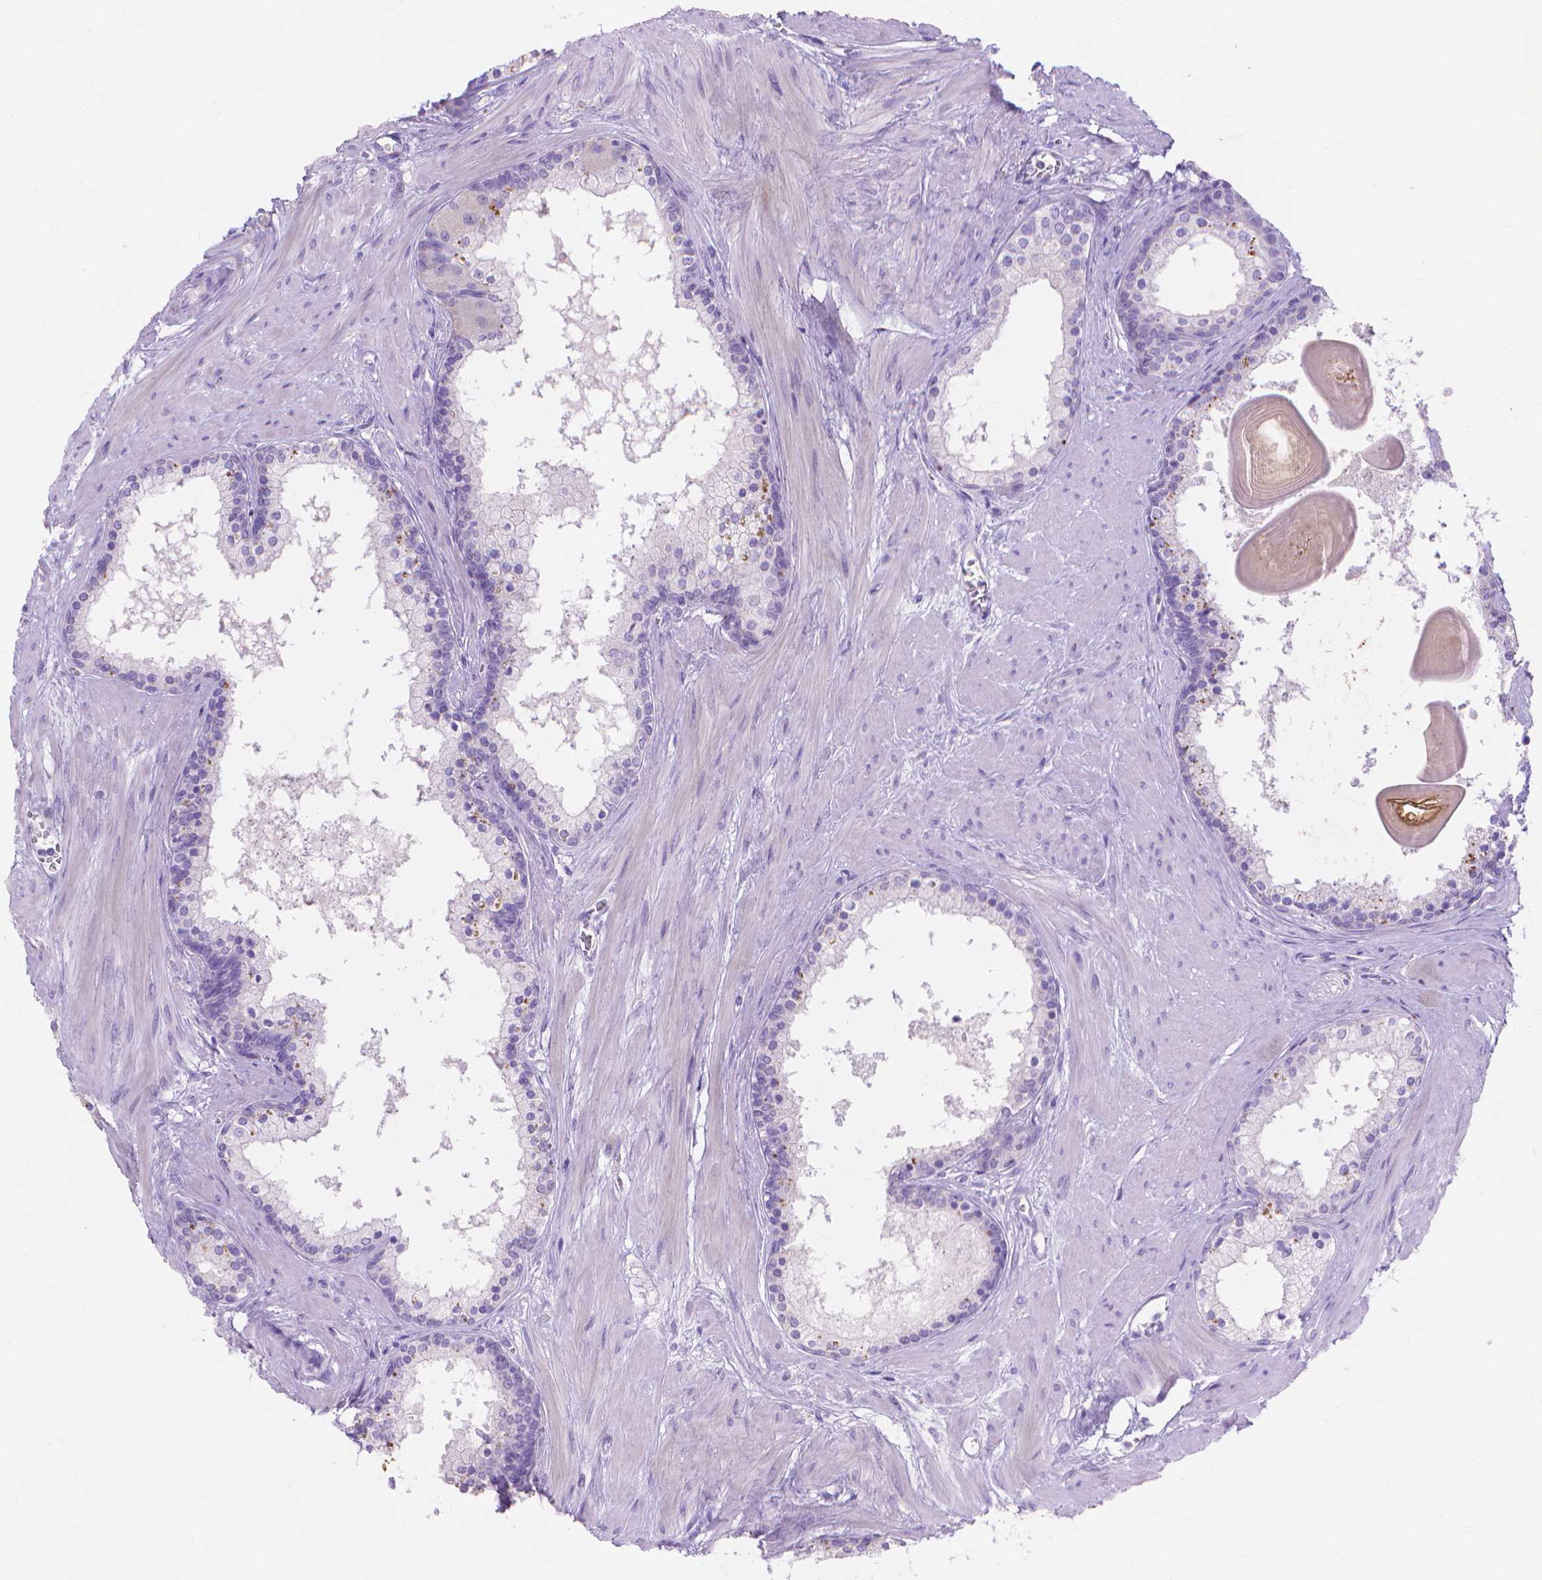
{"staining": {"intensity": "negative", "quantity": "none", "location": "none"}, "tissue": "prostate", "cell_type": "Glandular cells", "image_type": "normal", "snomed": [{"axis": "morphology", "description": "Normal tissue, NOS"}, {"axis": "topography", "description": "Prostate"}], "caption": "This is an IHC micrograph of benign human prostate. There is no expression in glandular cells.", "gene": "MMP11", "patient": {"sex": "male", "age": 61}}